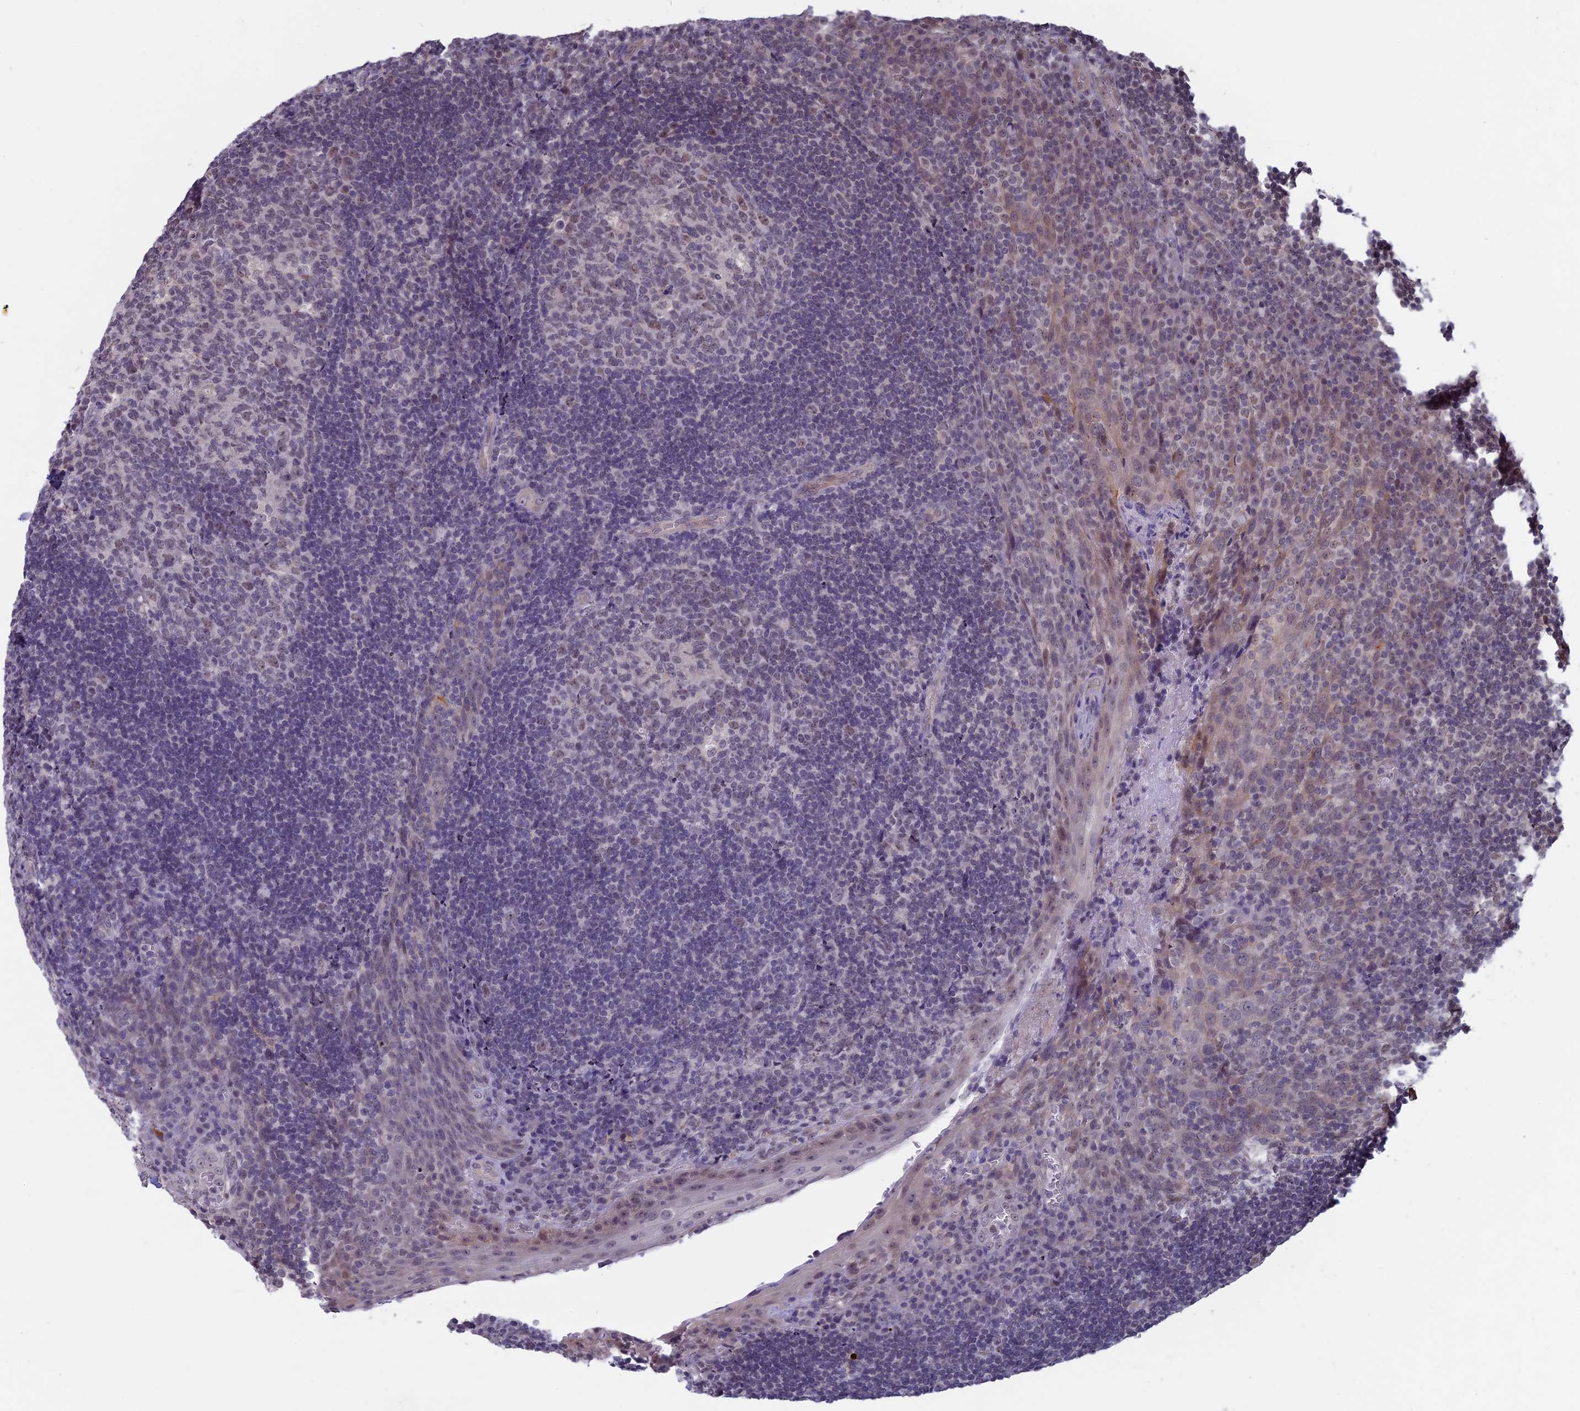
{"staining": {"intensity": "weak", "quantity": "25%-75%", "location": "nuclear"}, "tissue": "tonsil", "cell_type": "Germinal center cells", "image_type": "normal", "snomed": [{"axis": "morphology", "description": "Normal tissue, NOS"}, {"axis": "topography", "description": "Tonsil"}], "caption": "IHC of benign tonsil demonstrates low levels of weak nuclear expression in about 25%-75% of germinal center cells.", "gene": "SPIRE1", "patient": {"sex": "male", "age": 17}}